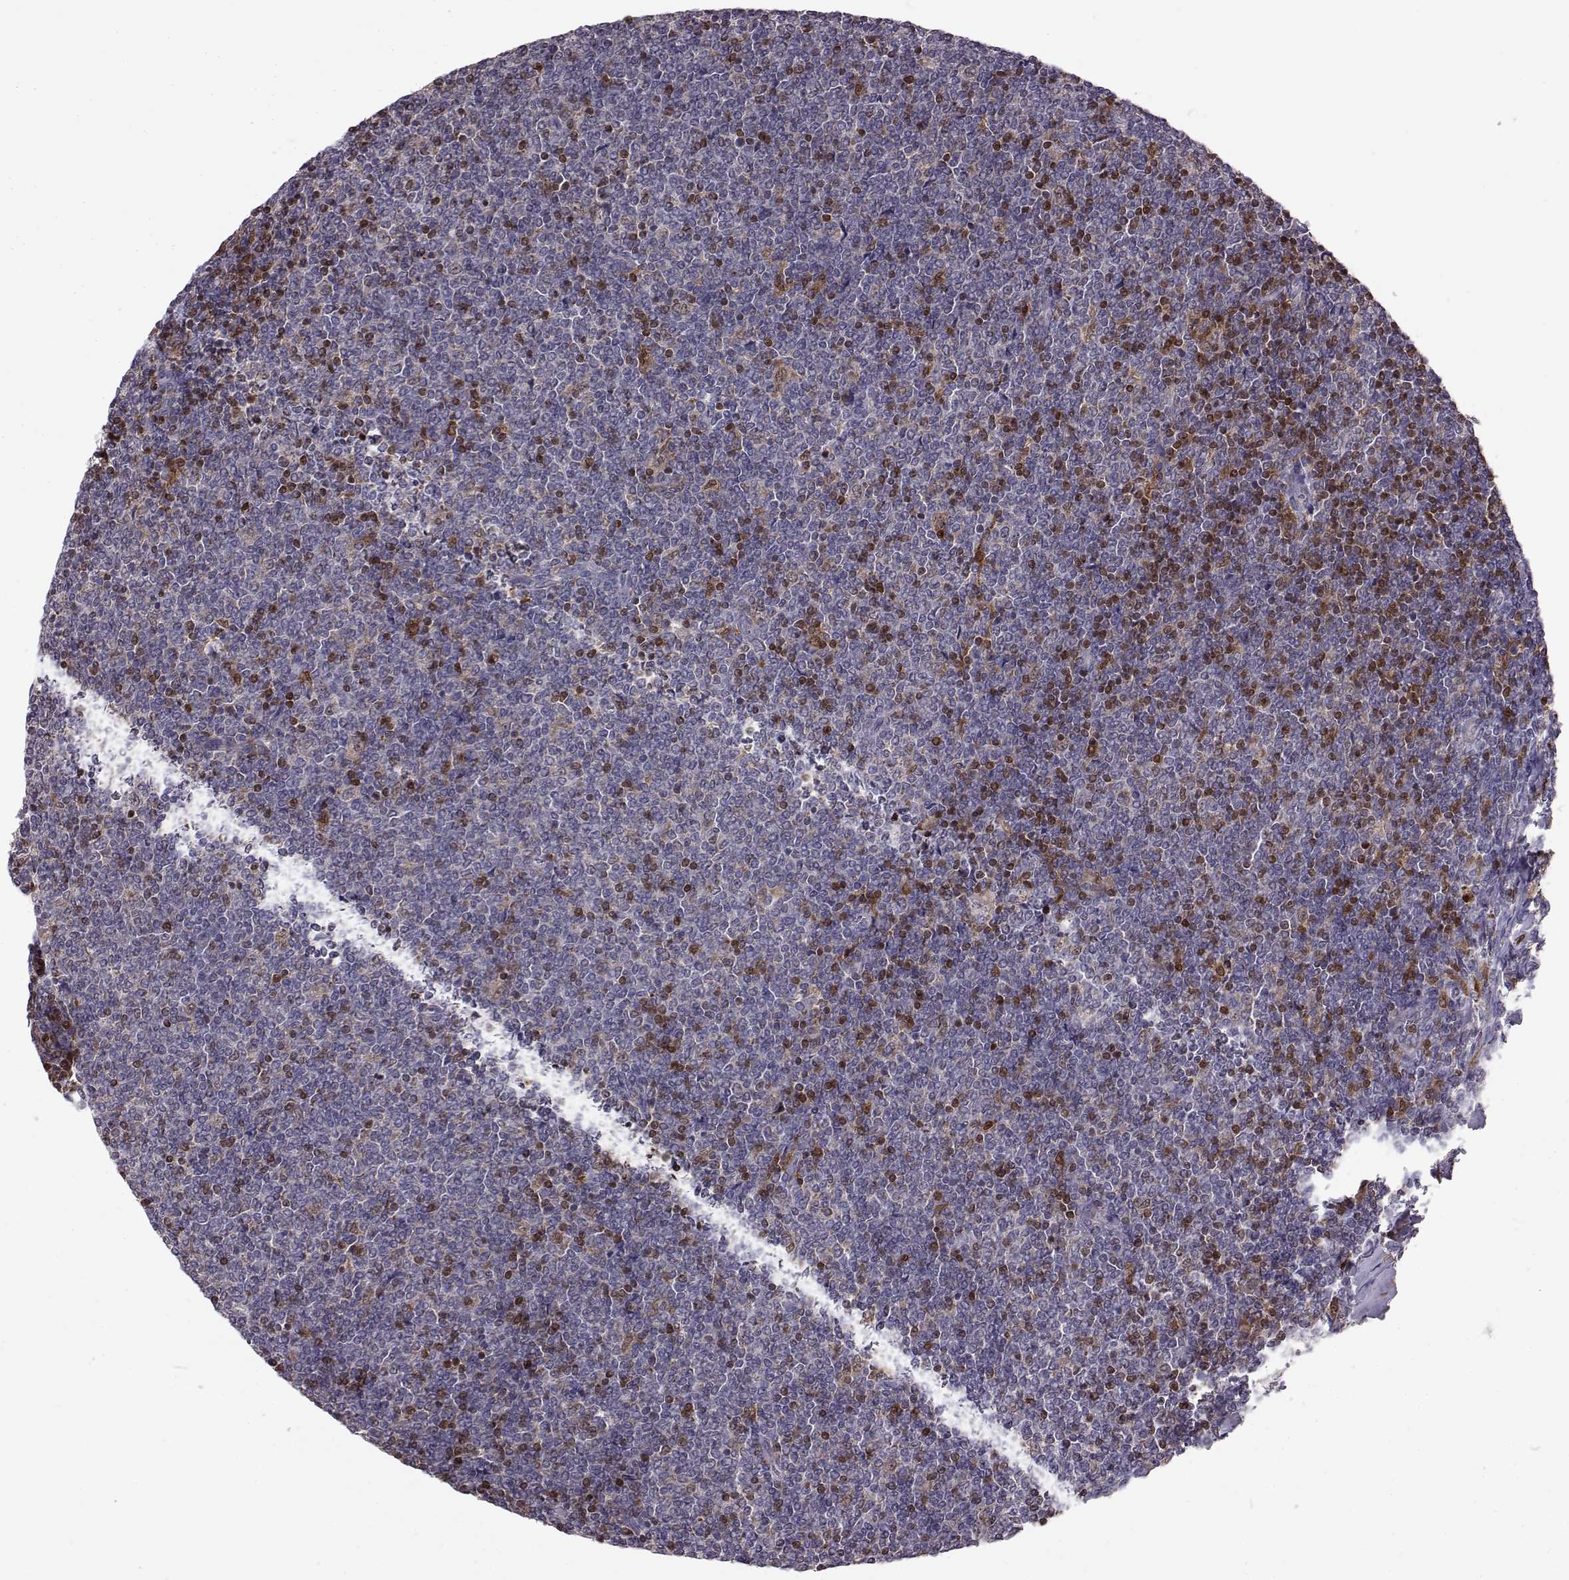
{"staining": {"intensity": "negative", "quantity": "none", "location": "none"}, "tissue": "lymphoma", "cell_type": "Tumor cells", "image_type": "cancer", "snomed": [{"axis": "morphology", "description": "Malignant lymphoma, non-Hodgkin's type, Low grade"}, {"axis": "topography", "description": "Lymph node"}], "caption": "An image of human malignant lymphoma, non-Hodgkin's type (low-grade) is negative for staining in tumor cells.", "gene": "DOK2", "patient": {"sex": "male", "age": 52}}